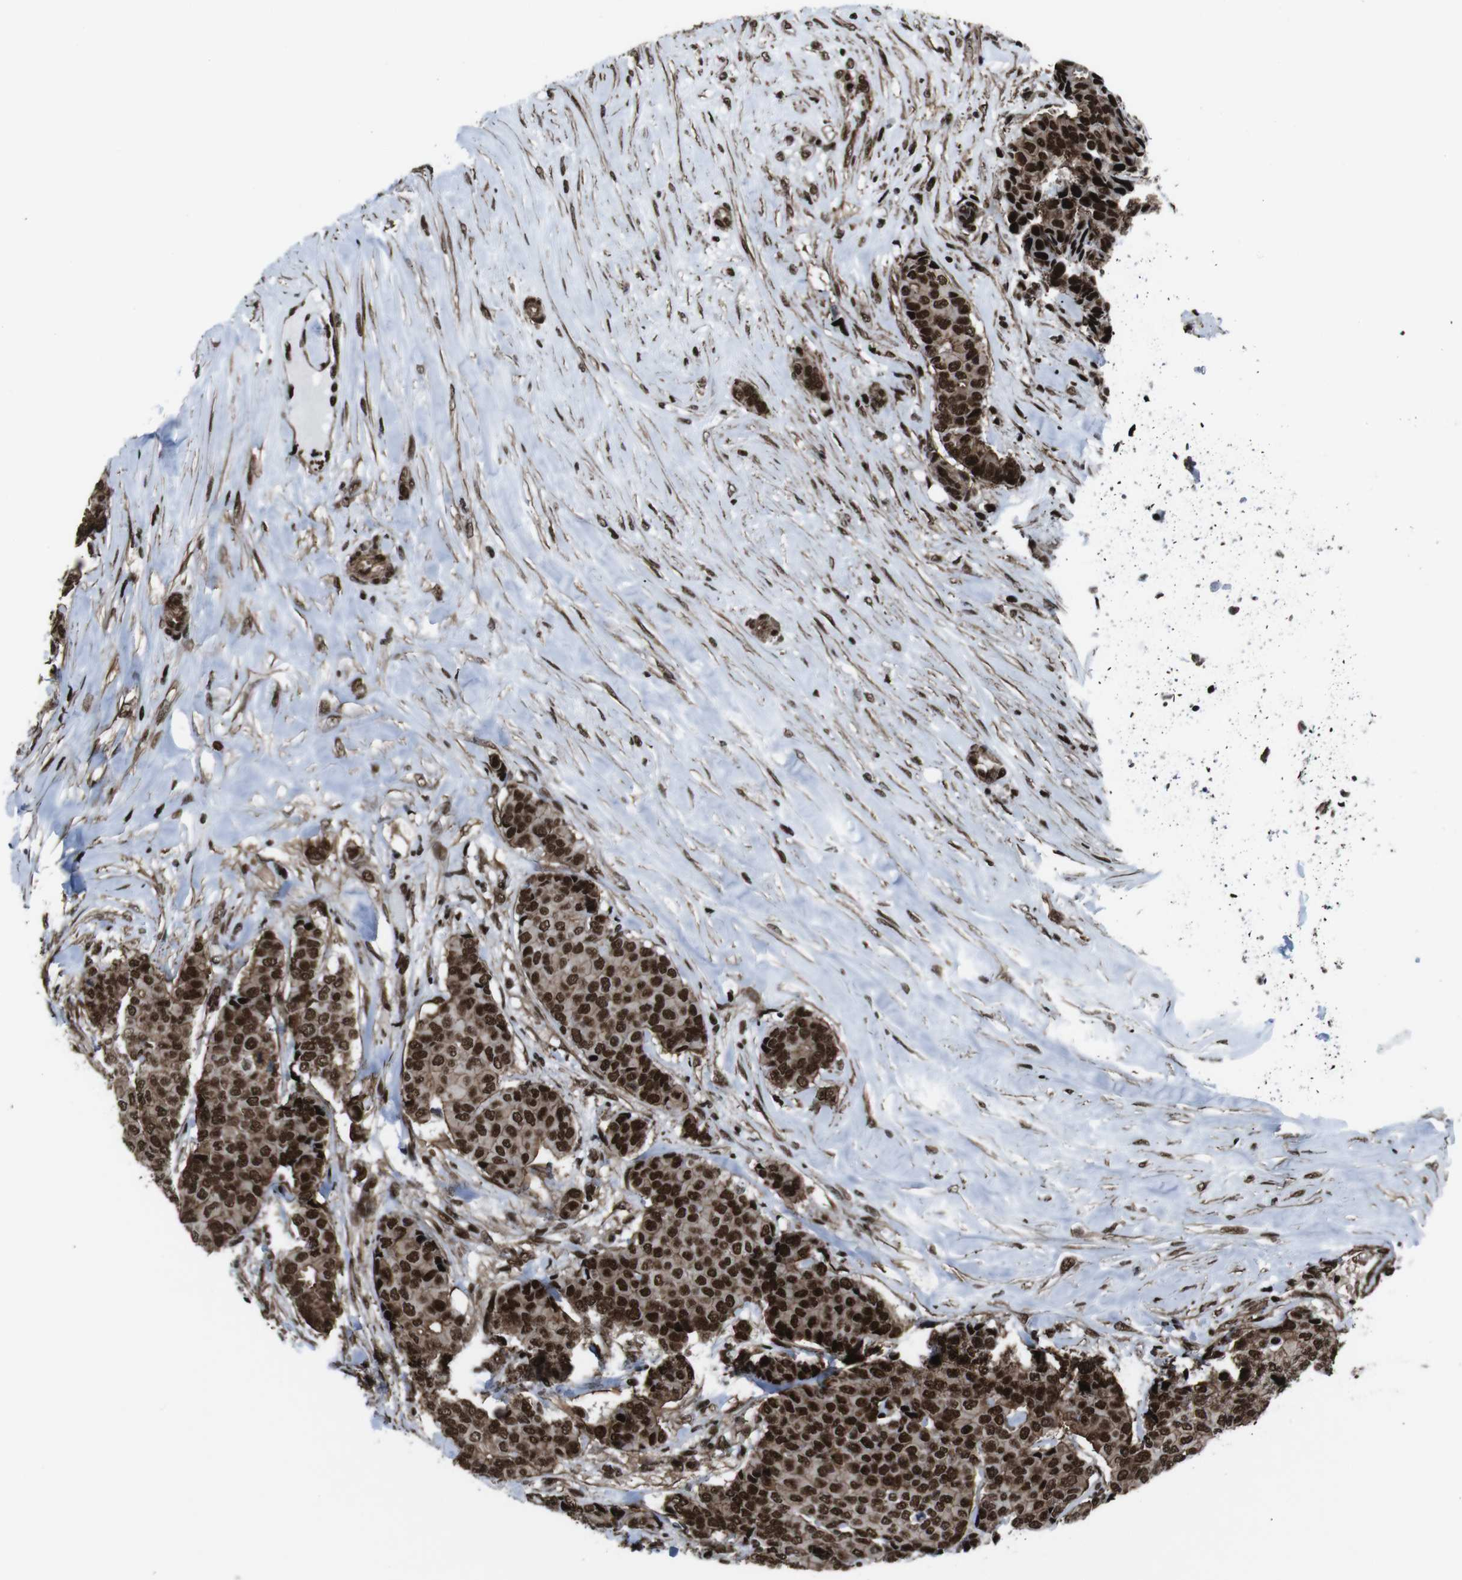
{"staining": {"intensity": "strong", "quantity": ">75%", "location": "cytoplasmic/membranous,nuclear"}, "tissue": "breast cancer", "cell_type": "Tumor cells", "image_type": "cancer", "snomed": [{"axis": "morphology", "description": "Duct carcinoma"}, {"axis": "topography", "description": "Breast"}], "caption": "Protein staining of breast cancer tissue displays strong cytoplasmic/membranous and nuclear staining in approximately >75% of tumor cells.", "gene": "HNRNPU", "patient": {"sex": "female", "age": 75}}